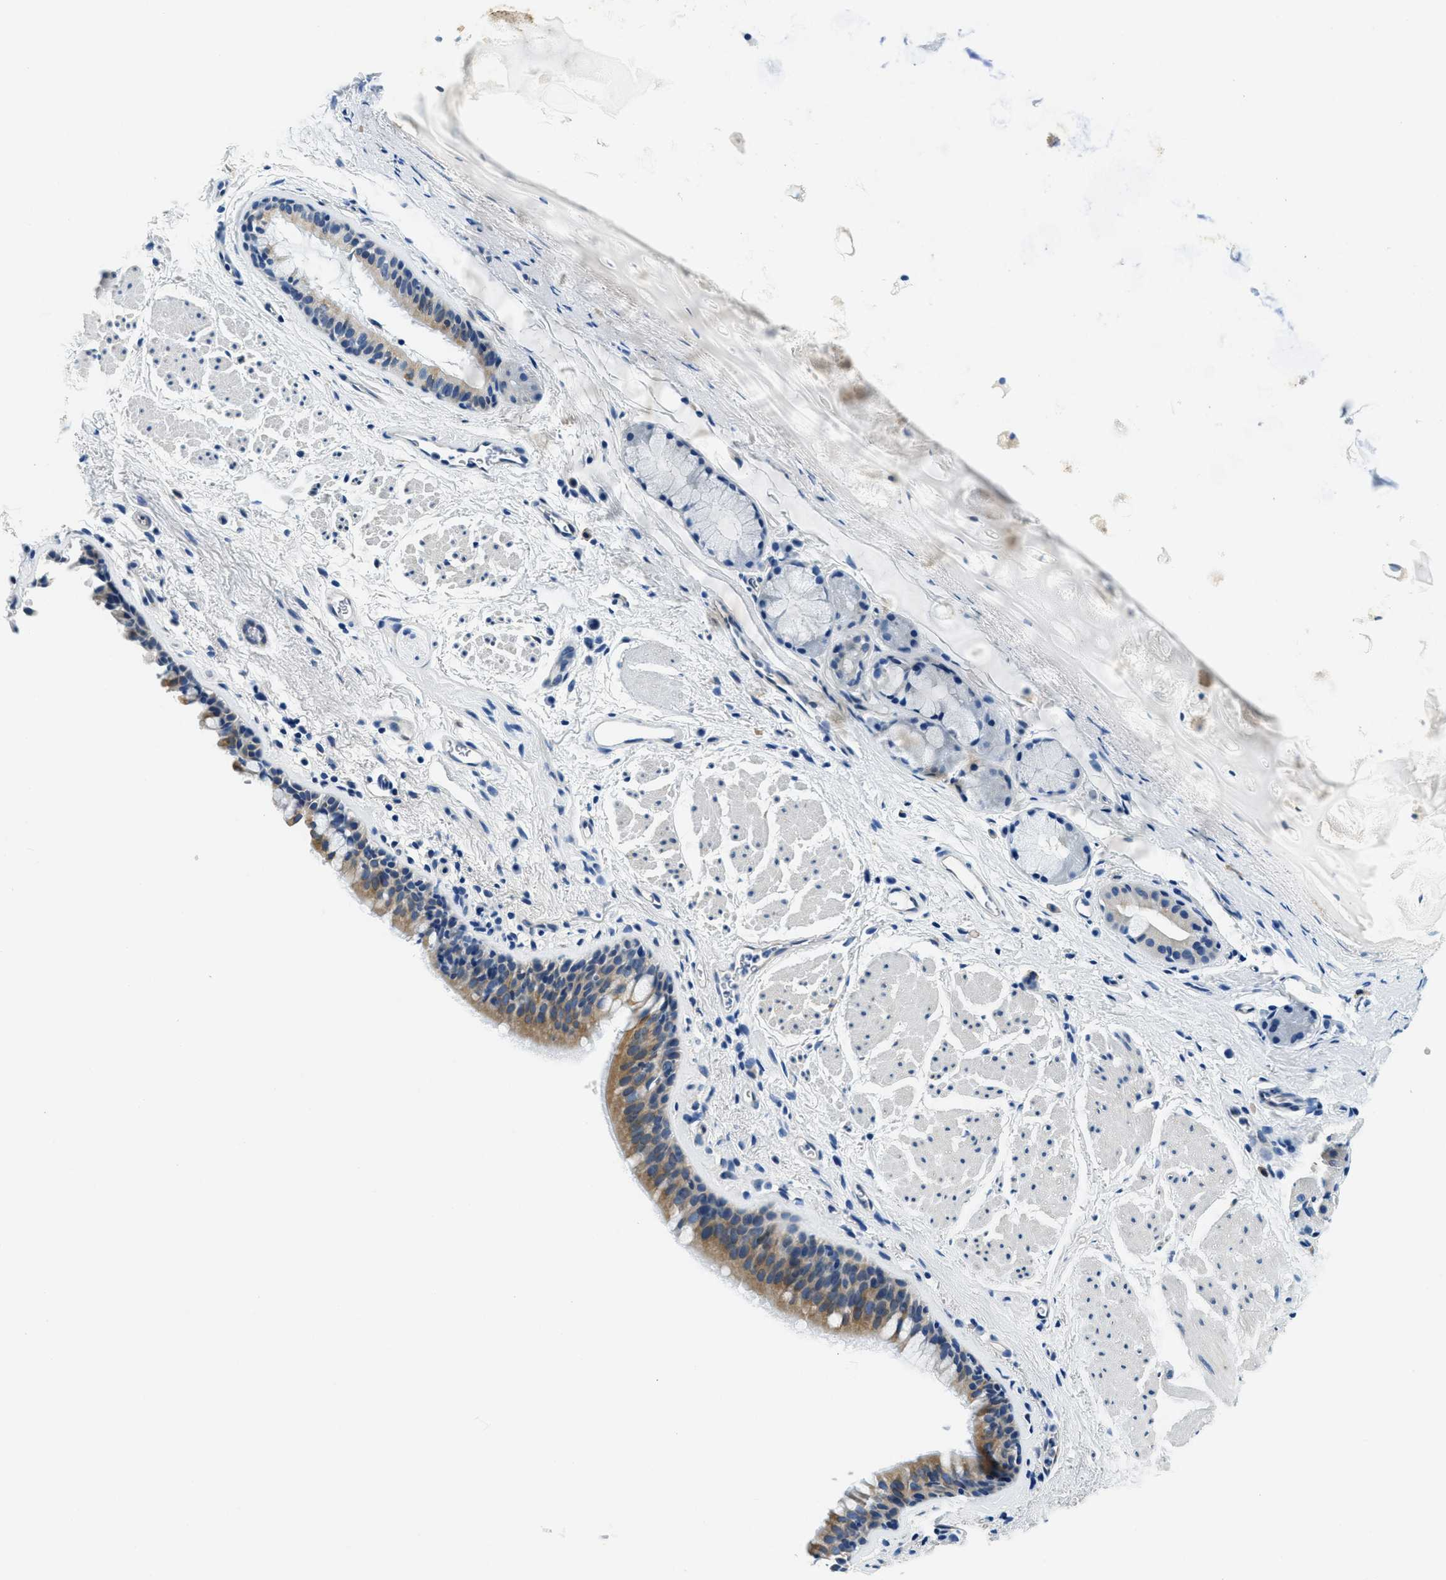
{"staining": {"intensity": "moderate", "quantity": ">75%", "location": "cytoplasmic/membranous"}, "tissue": "bronchus", "cell_type": "Respiratory epithelial cells", "image_type": "normal", "snomed": [{"axis": "morphology", "description": "Normal tissue, NOS"}, {"axis": "topography", "description": "Cartilage tissue"}, {"axis": "topography", "description": "Bronchus"}], "caption": "Immunohistochemical staining of benign human bronchus shows moderate cytoplasmic/membranous protein positivity in approximately >75% of respiratory epithelial cells.", "gene": "UBAC2", "patient": {"sex": "female", "age": 53}}